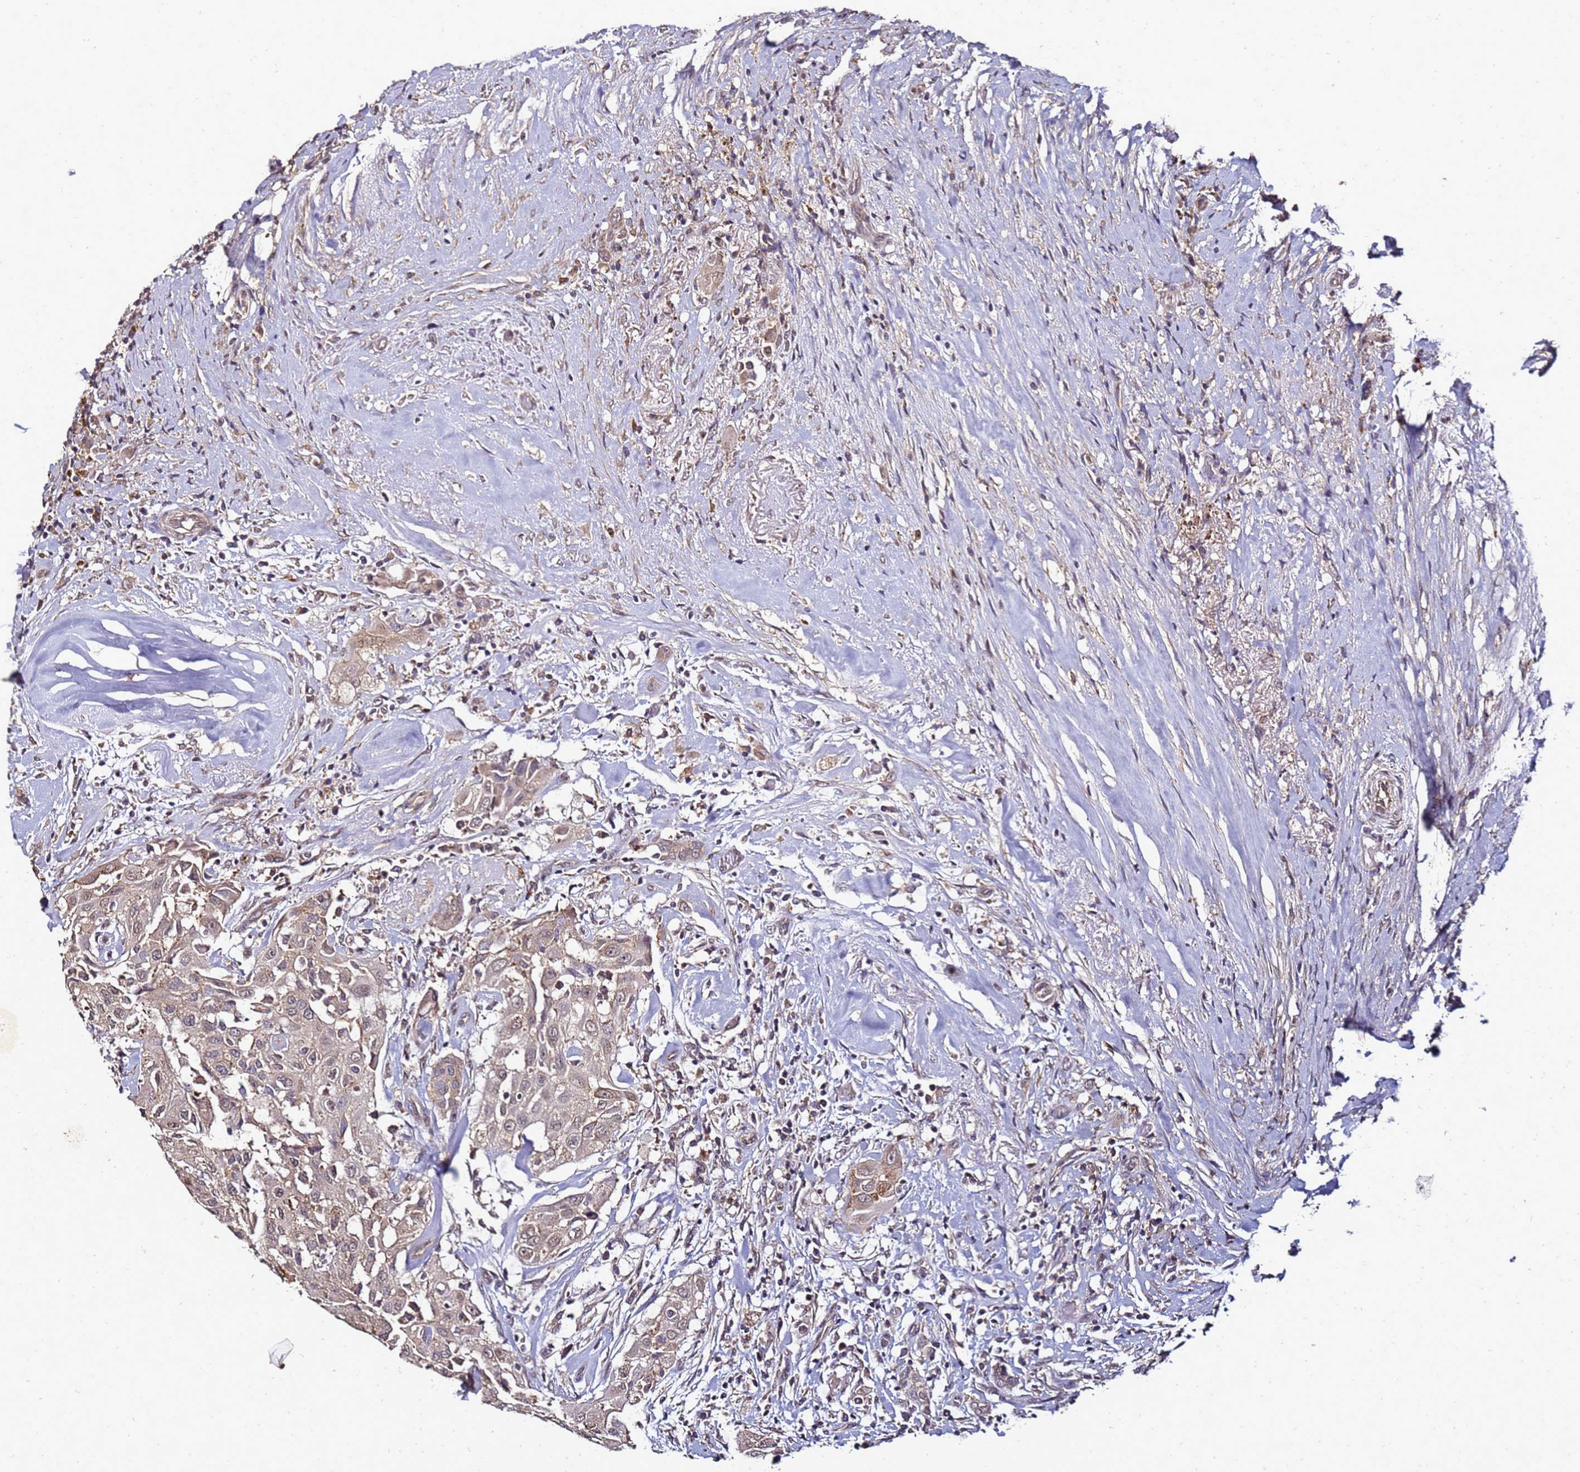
{"staining": {"intensity": "weak", "quantity": "<25%", "location": "cytoplasmic/membranous"}, "tissue": "thyroid cancer", "cell_type": "Tumor cells", "image_type": "cancer", "snomed": [{"axis": "morphology", "description": "Papillary adenocarcinoma, NOS"}, {"axis": "topography", "description": "Thyroid gland"}], "caption": "Protein analysis of thyroid cancer demonstrates no significant expression in tumor cells.", "gene": "ANKRD17", "patient": {"sex": "female", "age": 59}}